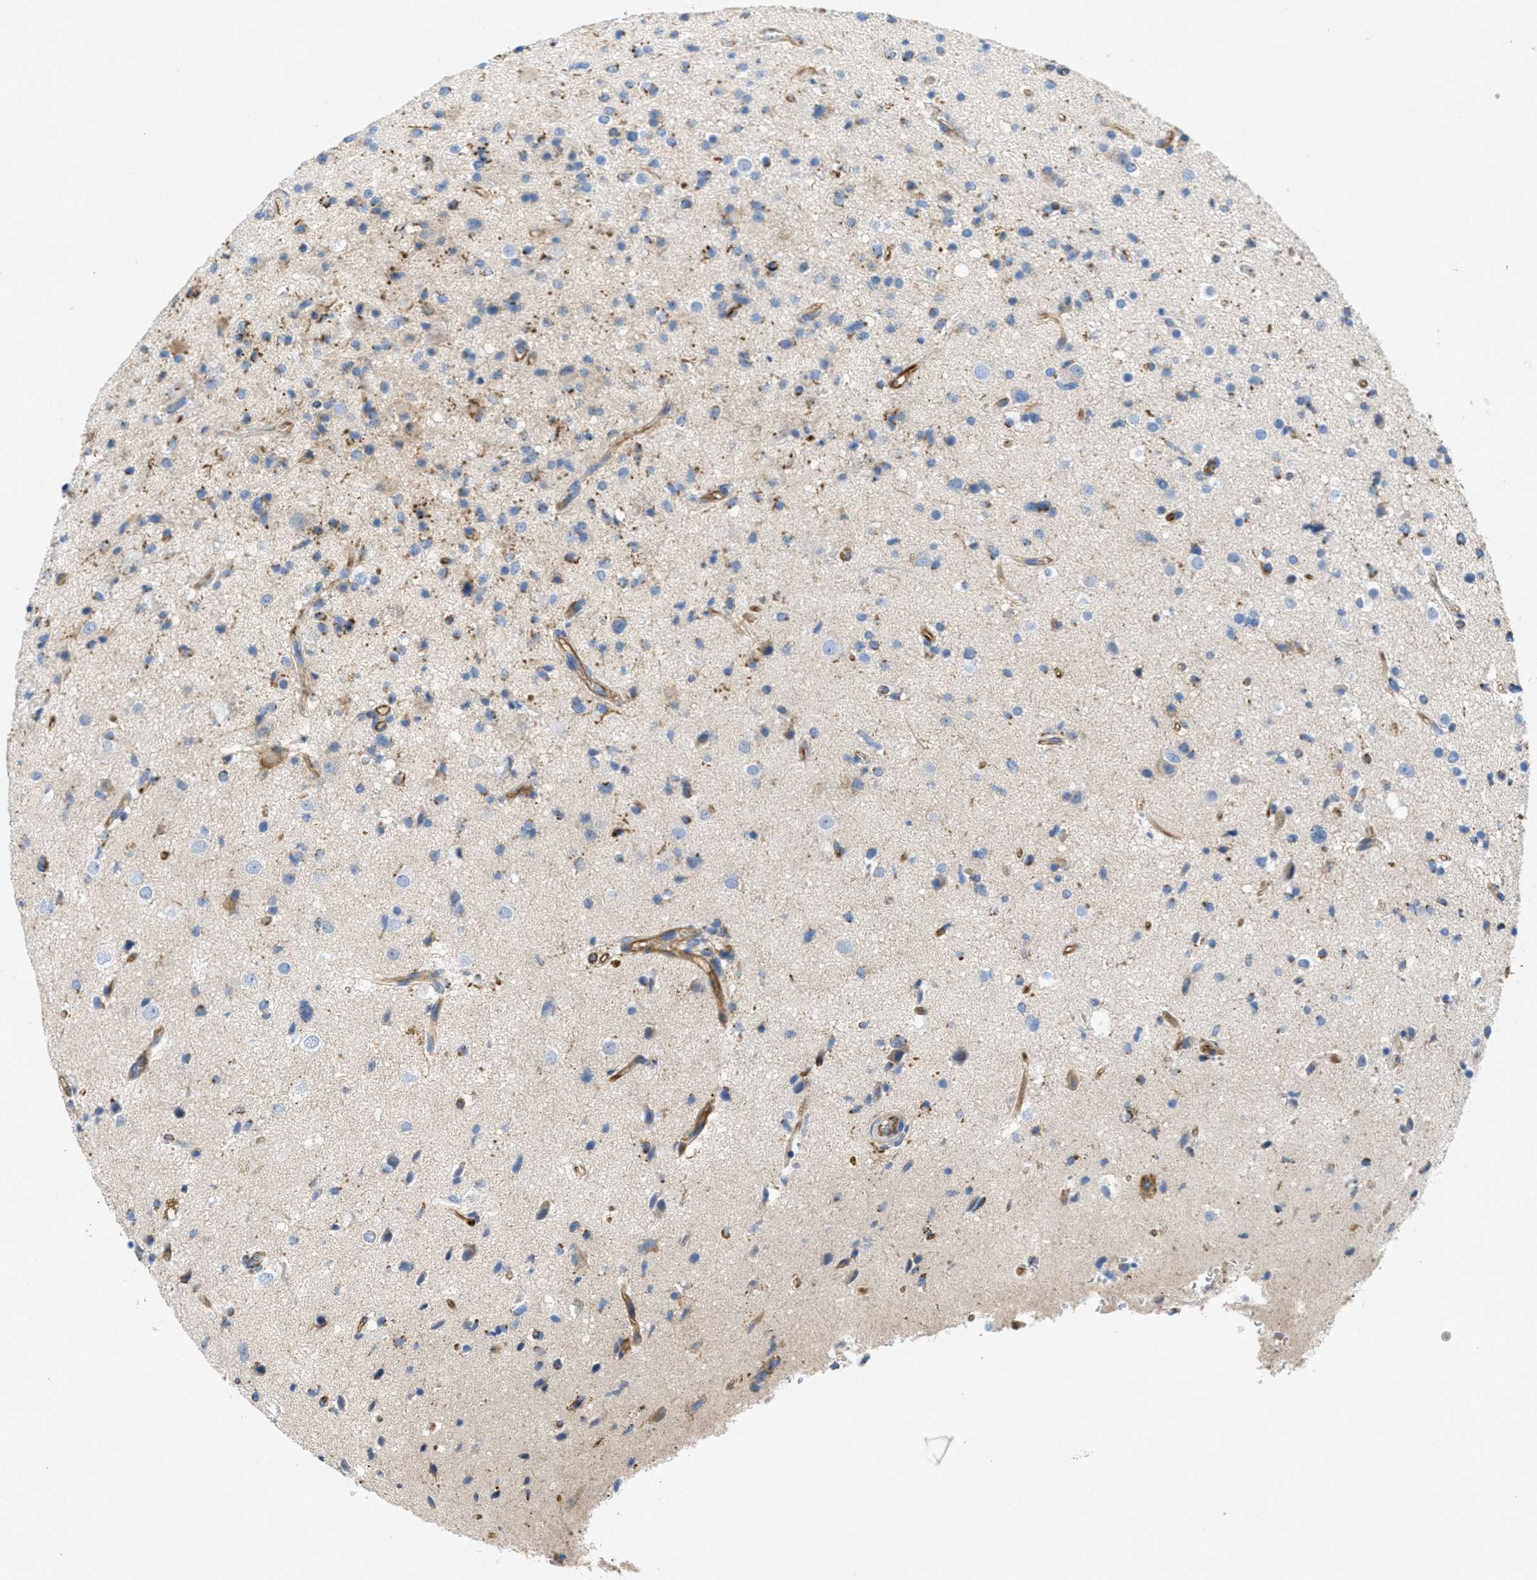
{"staining": {"intensity": "negative", "quantity": "none", "location": "none"}, "tissue": "glioma", "cell_type": "Tumor cells", "image_type": "cancer", "snomed": [{"axis": "morphology", "description": "Glioma, malignant, High grade"}, {"axis": "topography", "description": "Brain"}], "caption": "This is an immunohistochemistry (IHC) photomicrograph of glioma. There is no expression in tumor cells.", "gene": "BTN3A1", "patient": {"sex": "male", "age": 33}}